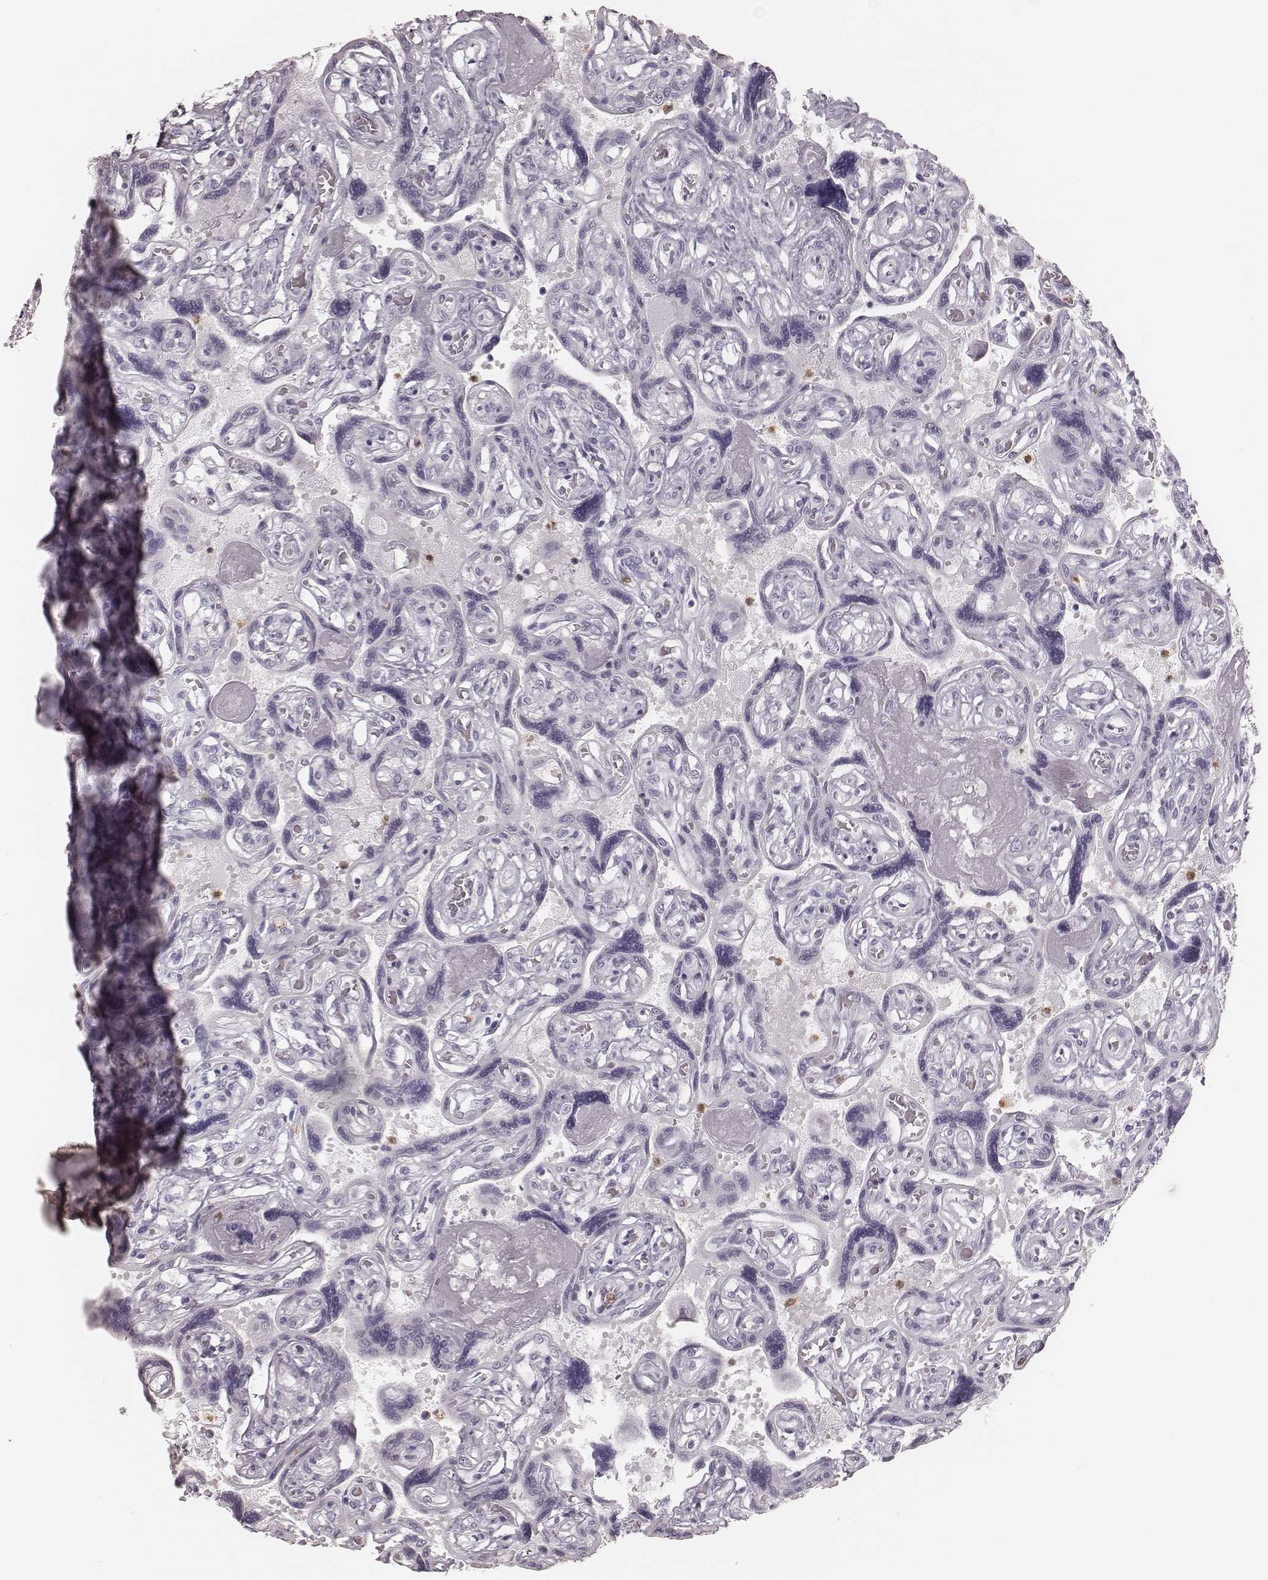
{"staining": {"intensity": "negative", "quantity": "none", "location": "none"}, "tissue": "placenta", "cell_type": "Decidual cells", "image_type": "normal", "snomed": [{"axis": "morphology", "description": "Normal tissue, NOS"}, {"axis": "topography", "description": "Placenta"}], "caption": "Immunohistochemistry photomicrograph of benign placenta: placenta stained with DAB shows no significant protein staining in decidual cells. Nuclei are stained in blue.", "gene": "ELANE", "patient": {"sex": "female", "age": 32}}